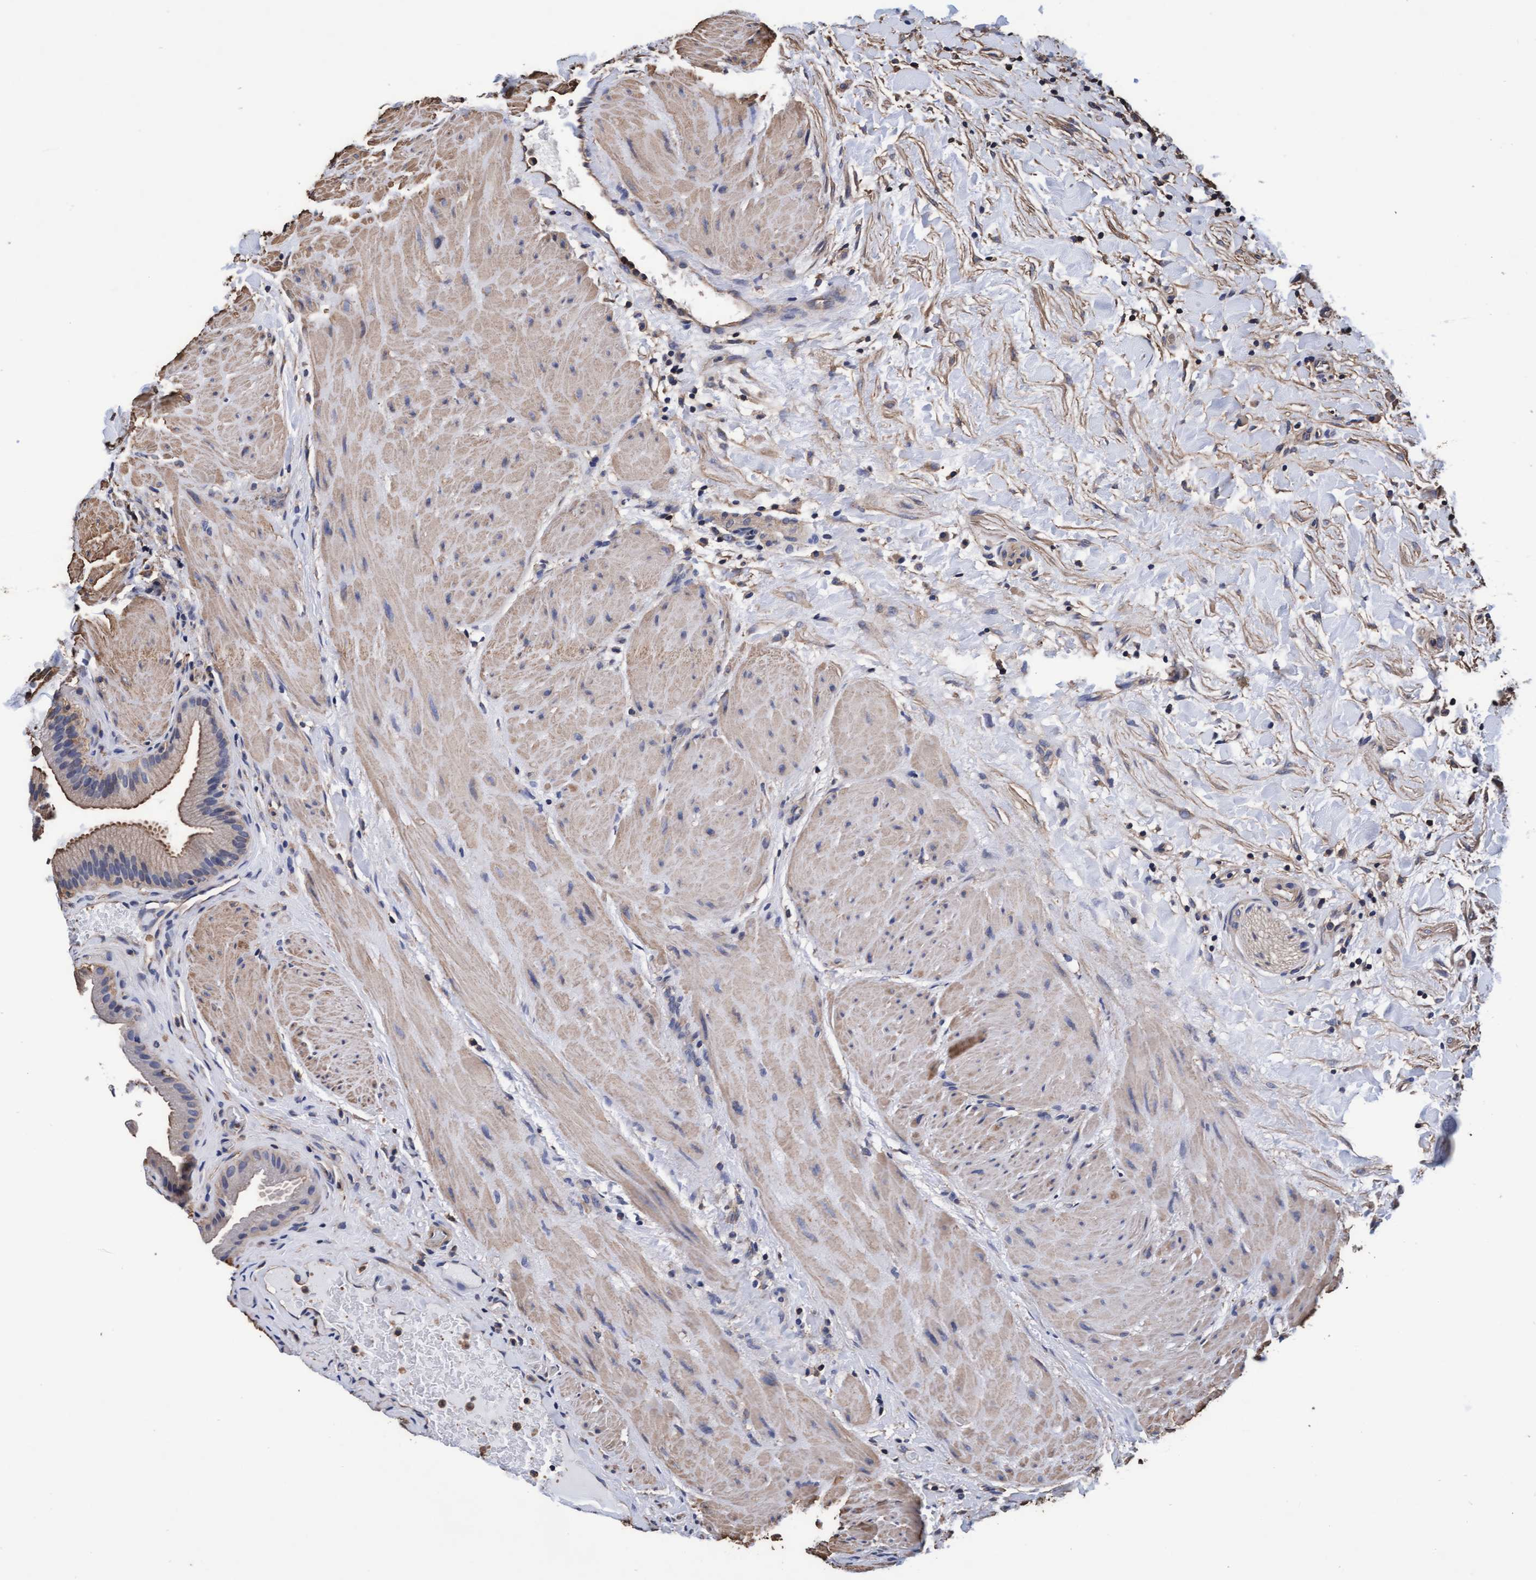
{"staining": {"intensity": "moderate", "quantity": ">75%", "location": "cytoplasmic/membranous"}, "tissue": "gallbladder", "cell_type": "Glandular cells", "image_type": "normal", "snomed": [{"axis": "morphology", "description": "Normal tissue, NOS"}, {"axis": "topography", "description": "Gallbladder"}], "caption": "Gallbladder stained for a protein (brown) exhibits moderate cytoplasmic/membranous positive positivity in about >75% of glandular cells.", "gene": "GRHPR", "patient": {"sex": "male", "age": 49}}